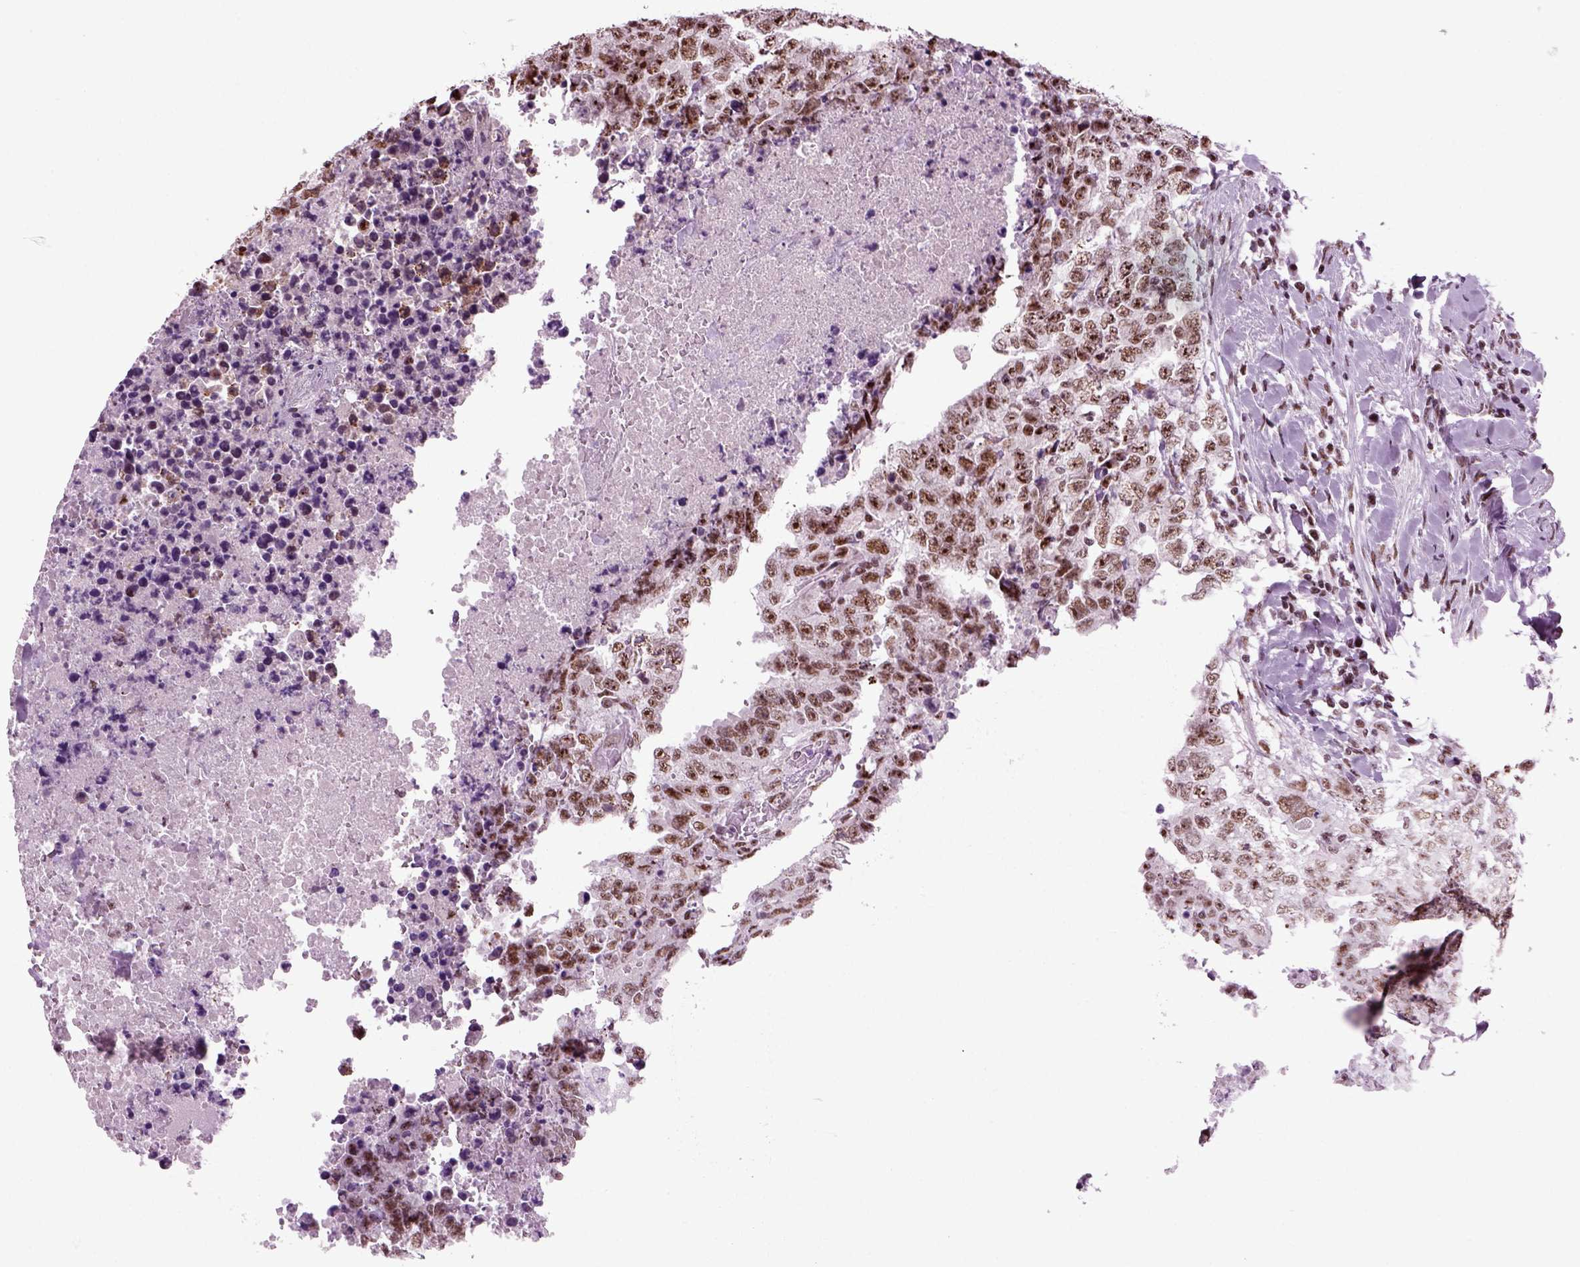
{"staining": {"intensity": "moderate", "quantity": ">75%", "location": "nuclear"}, "tissue": "testis cancer", "cell_type": "Tumor cells", "image_type": "cancer", "snomed": [{"axis": "morphology", "description": "Carcinoma, Embryonal, NOS"}, {"axis": "topography", "description": "Testis"}], "caption": "Immunohistochemistry (IHC) histopathology image of embryonal carcinoma (testis) stained for a protein (brown), which reveals medium levels of moderate nuclear staining in approximately >75% of tumor cells.", "gene": "RCOR3", "patient": {"sex": "male", "age": 24}}